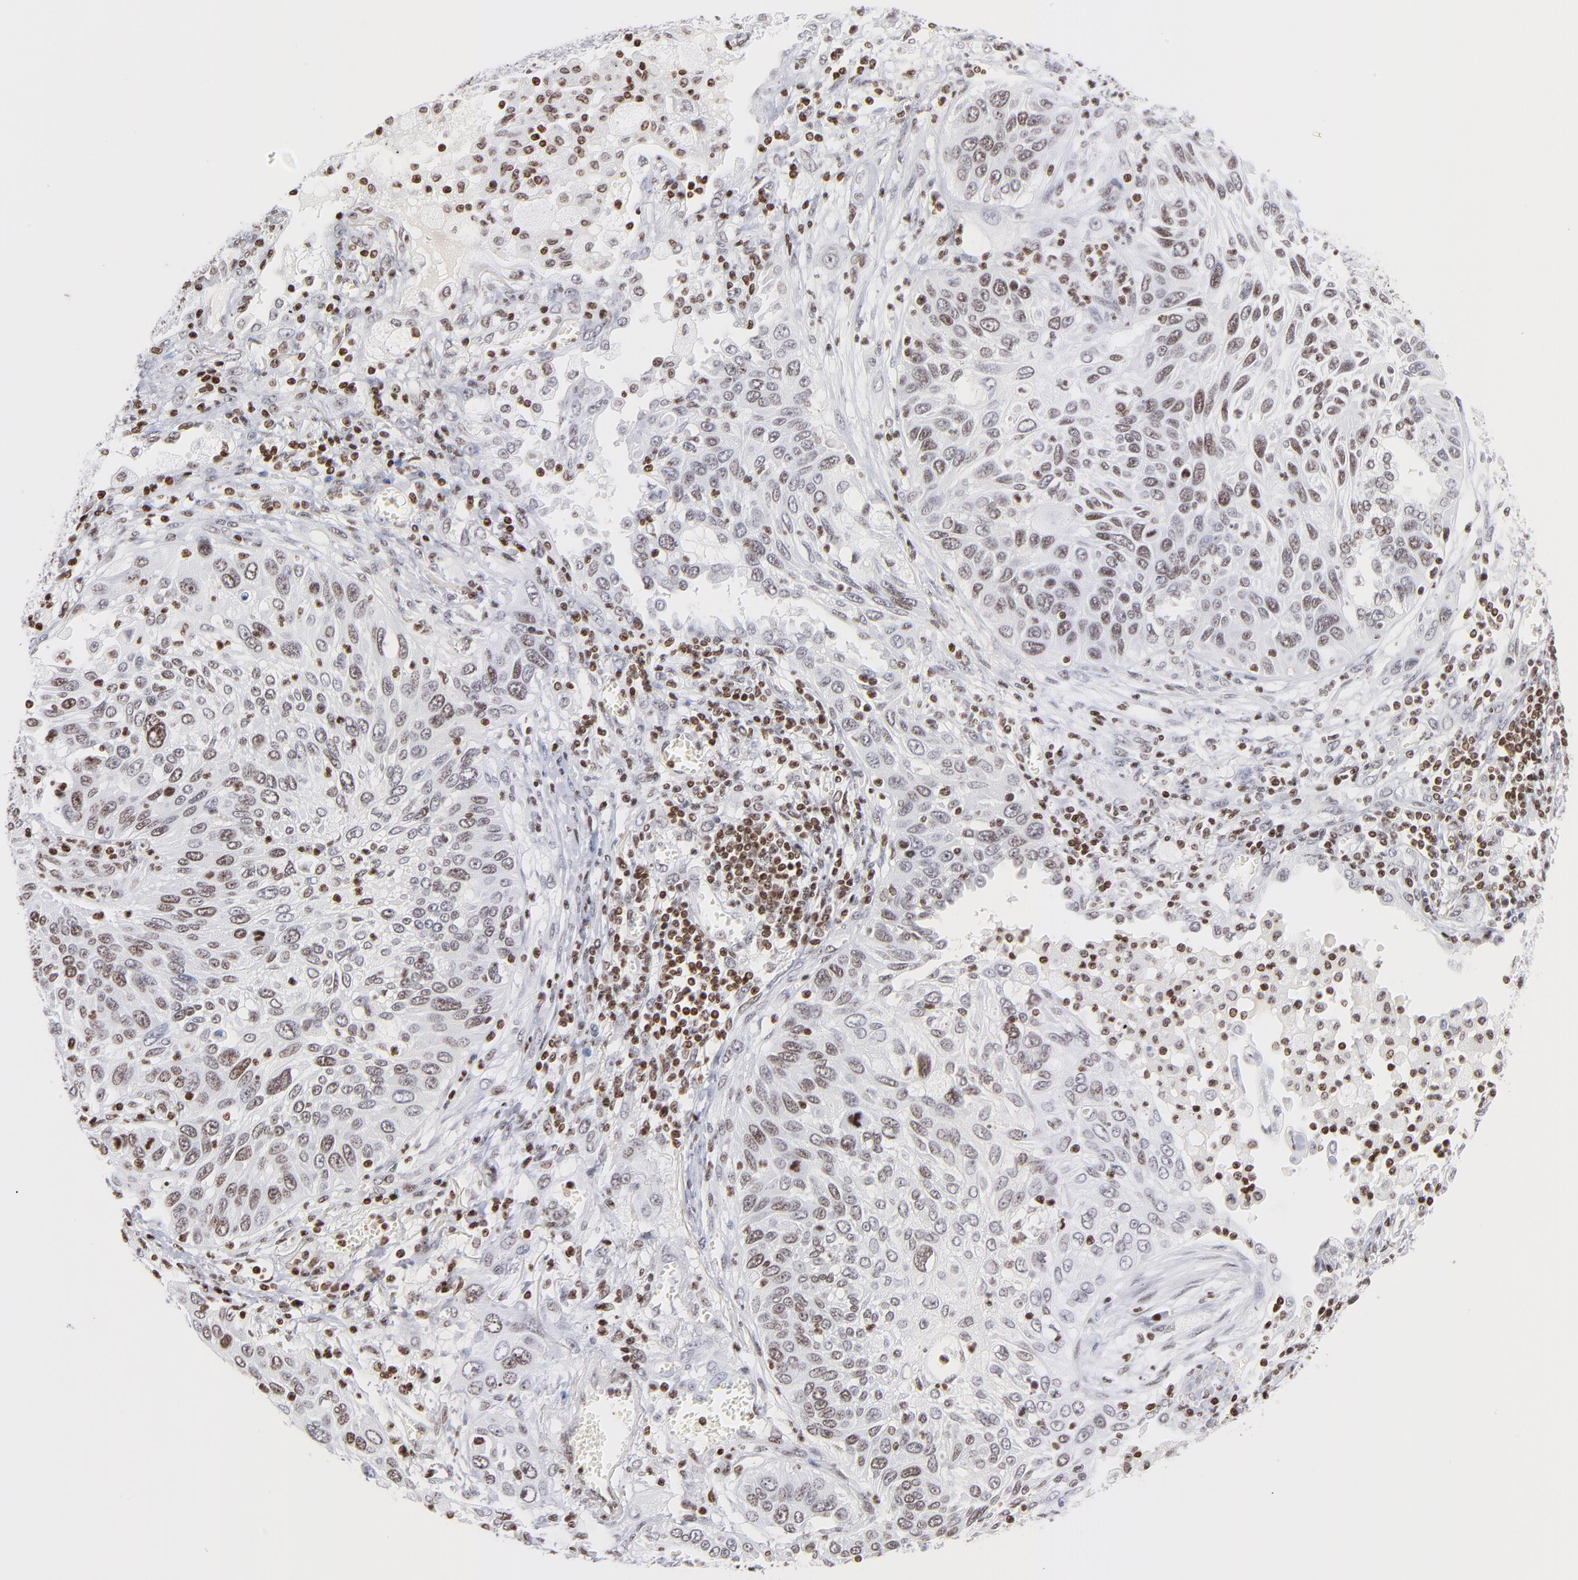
{"staining": {"intensity": "strong", "quantity": "25%-75%", "location": "nuclear"}, "tissue": "lung cancer", "cell_type": "Tumor cells", "image_type": "cancer", "snomed": [{"axis": "morphology", "description": "Squamous cell carcinoma, NOS"}, {"axis": "topography", "description": "Lung"}], "caption": "Lung cancer was stained to show a protein in brown. There is high levels of strong nuclear positivity in about 25%-75% of tumor cells.", "gene": "RTL4", "patient": {"sex": "female", "age": 76}}